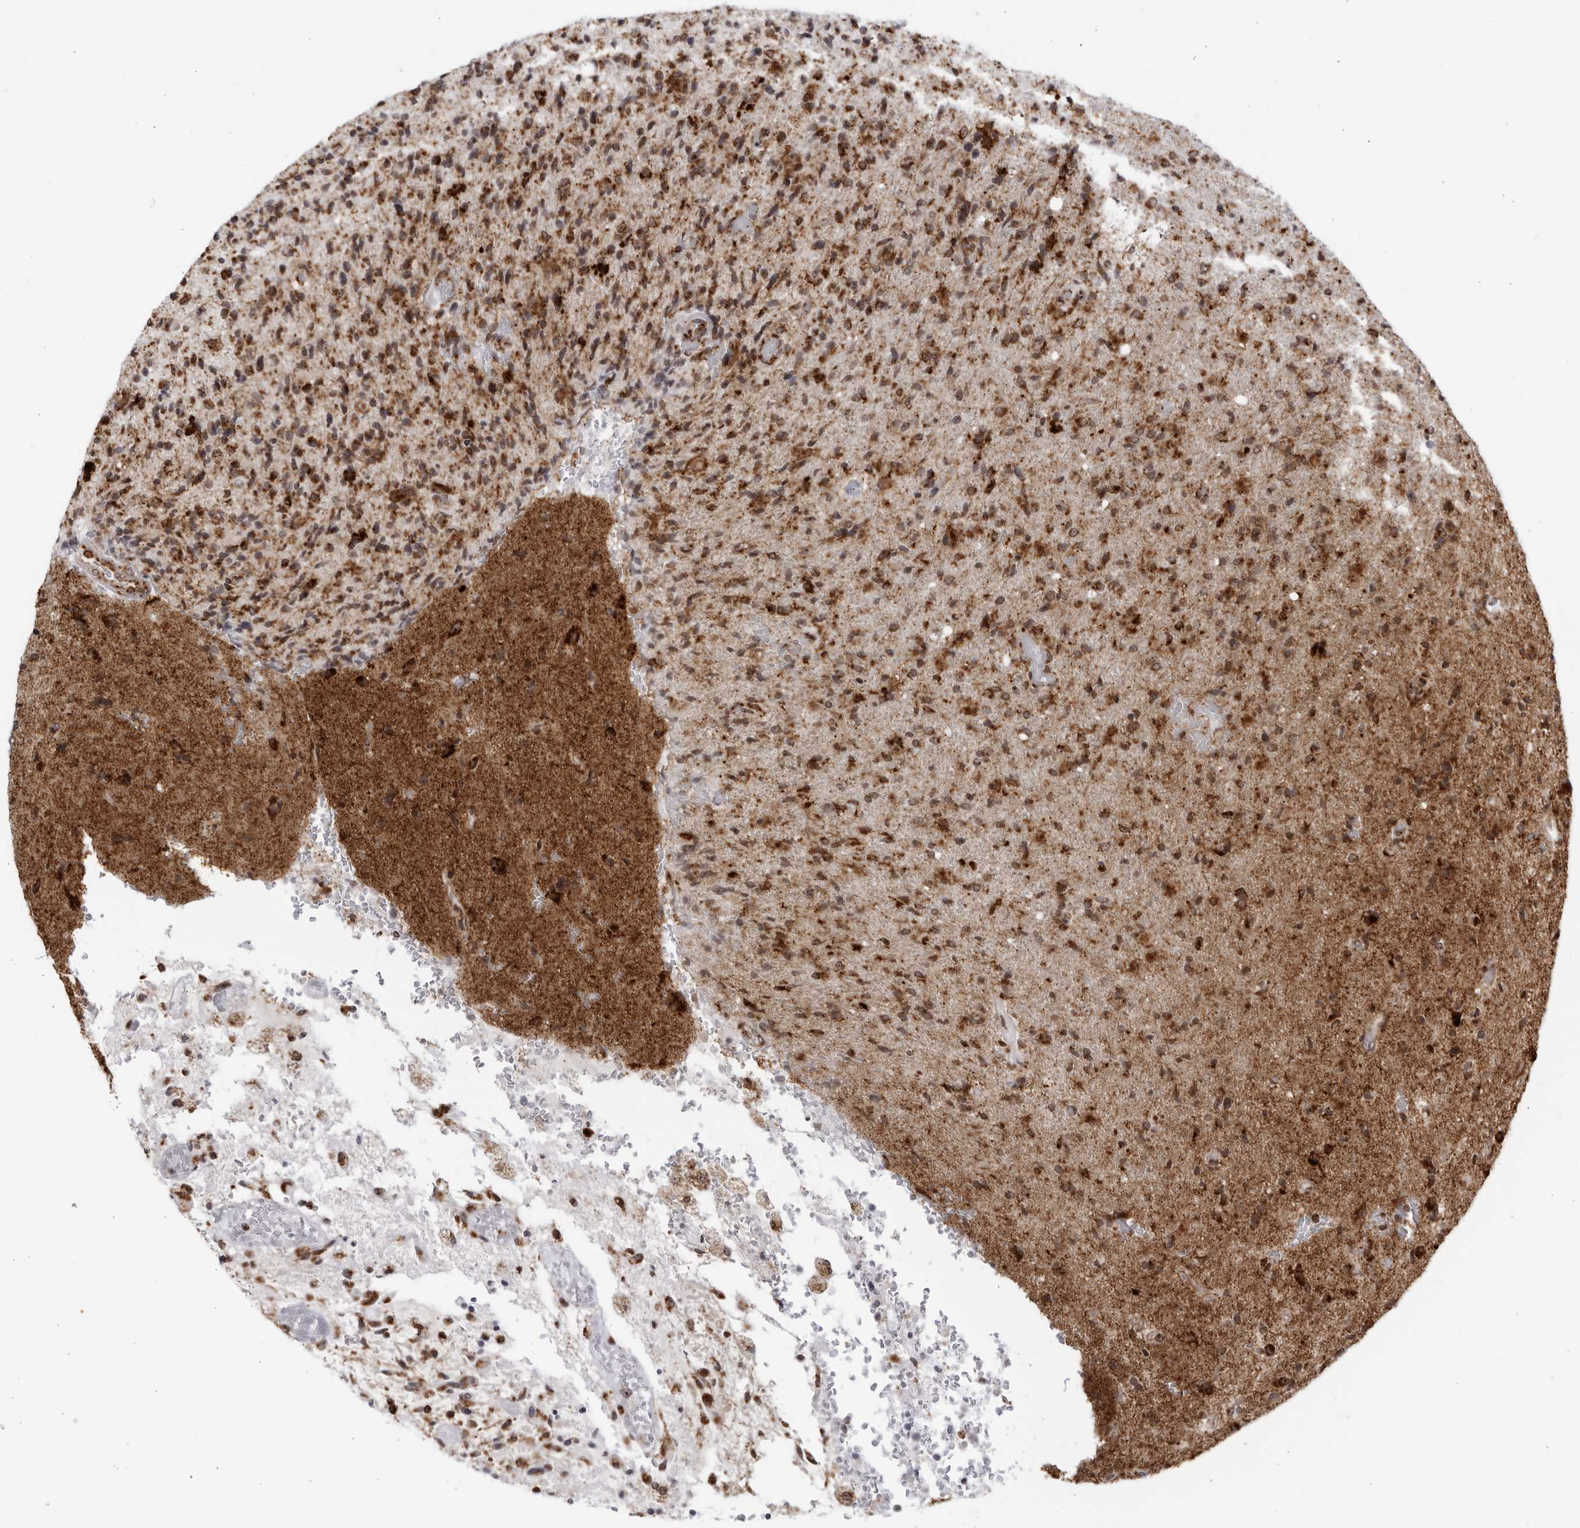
{"staining": {"intensity": "strong", "quantity": ">75%", "location": "cytoplasmic/membranous"}, "tissue": "glioma", "cell_type": "Tumor cells", "image_type": "cancer", "snomed": [{"axis": "morphology", "description": "Glioma, malignant, High grade"}, {"axis": "topography", "description": "Brain"}], "caption": "Protein staining of malignant high-grade glioma tissue exhibits strong cytoplasmic/membranous positivity in about >75% of tumor cells. The staining was performed using DAB (3,3'-diaminobenzidine) to visualize the protein expression in brown, while the nuclei were stained in blue with hematoxylin (Magnification: 20x).", "gene": "RBM34", "patient": {"sex": "male", "age": 72}}